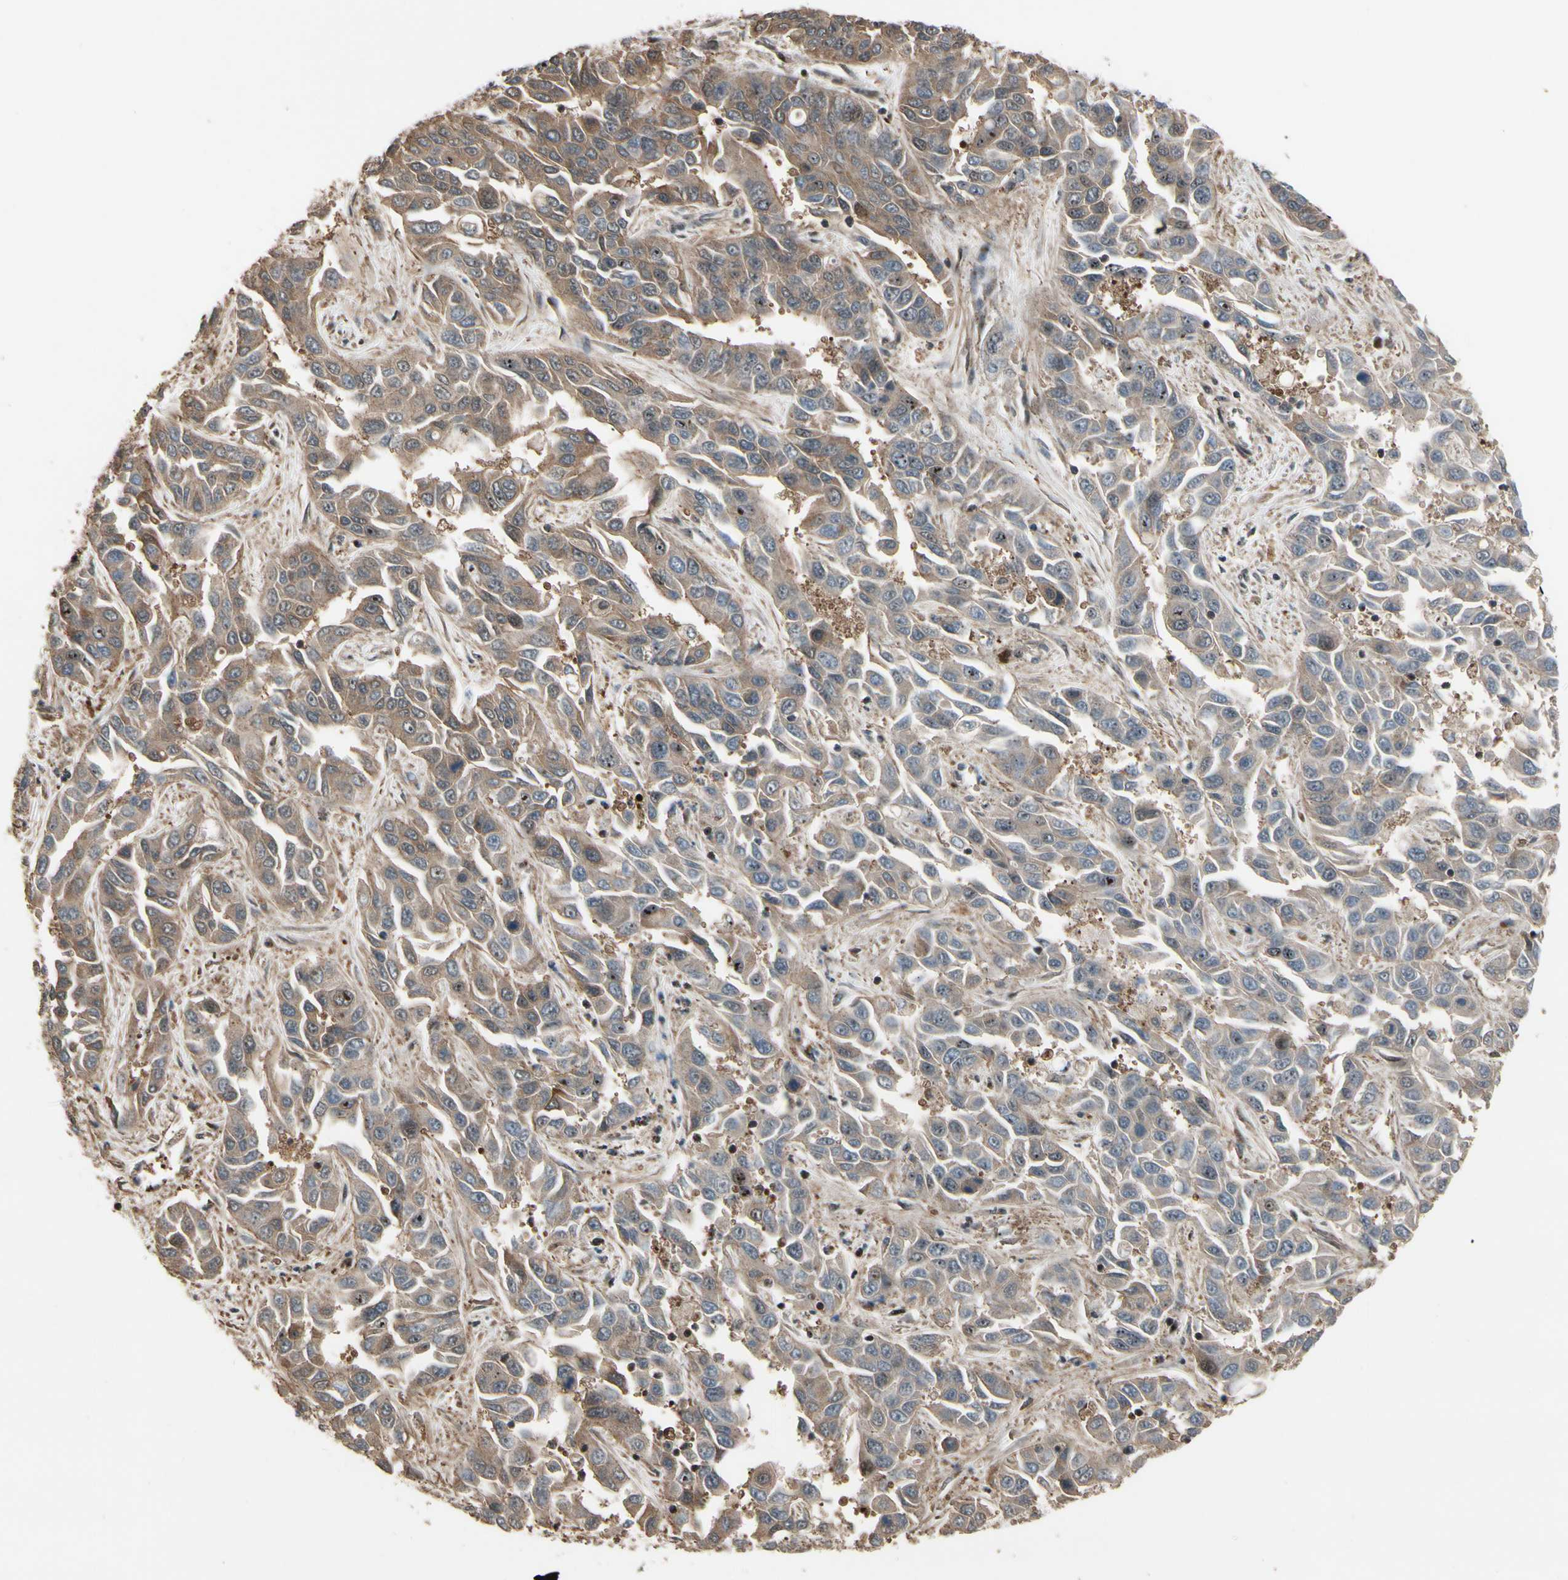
{"staining": {"intensity": "weak", "quantity": "25%-75%", "location": "cytoplasmic/membranous"}, "tissue": "liver cancer", "cell_type": "Tumor cells", "image_type": "cancer", "snomed": [{"axis": "morphology", "description": "Cholangiocarcinoma"}, {"axis": "topography", "description": "Liver"}], "caption": "Tumor cells reveal weak cytoplasmic/membranous positivity in approximately 25%-75% of cells in liver cancer (cholangiocarcinoma).", "gene": "CSF1R", "patient": {"sex": "female", "age": 52}}